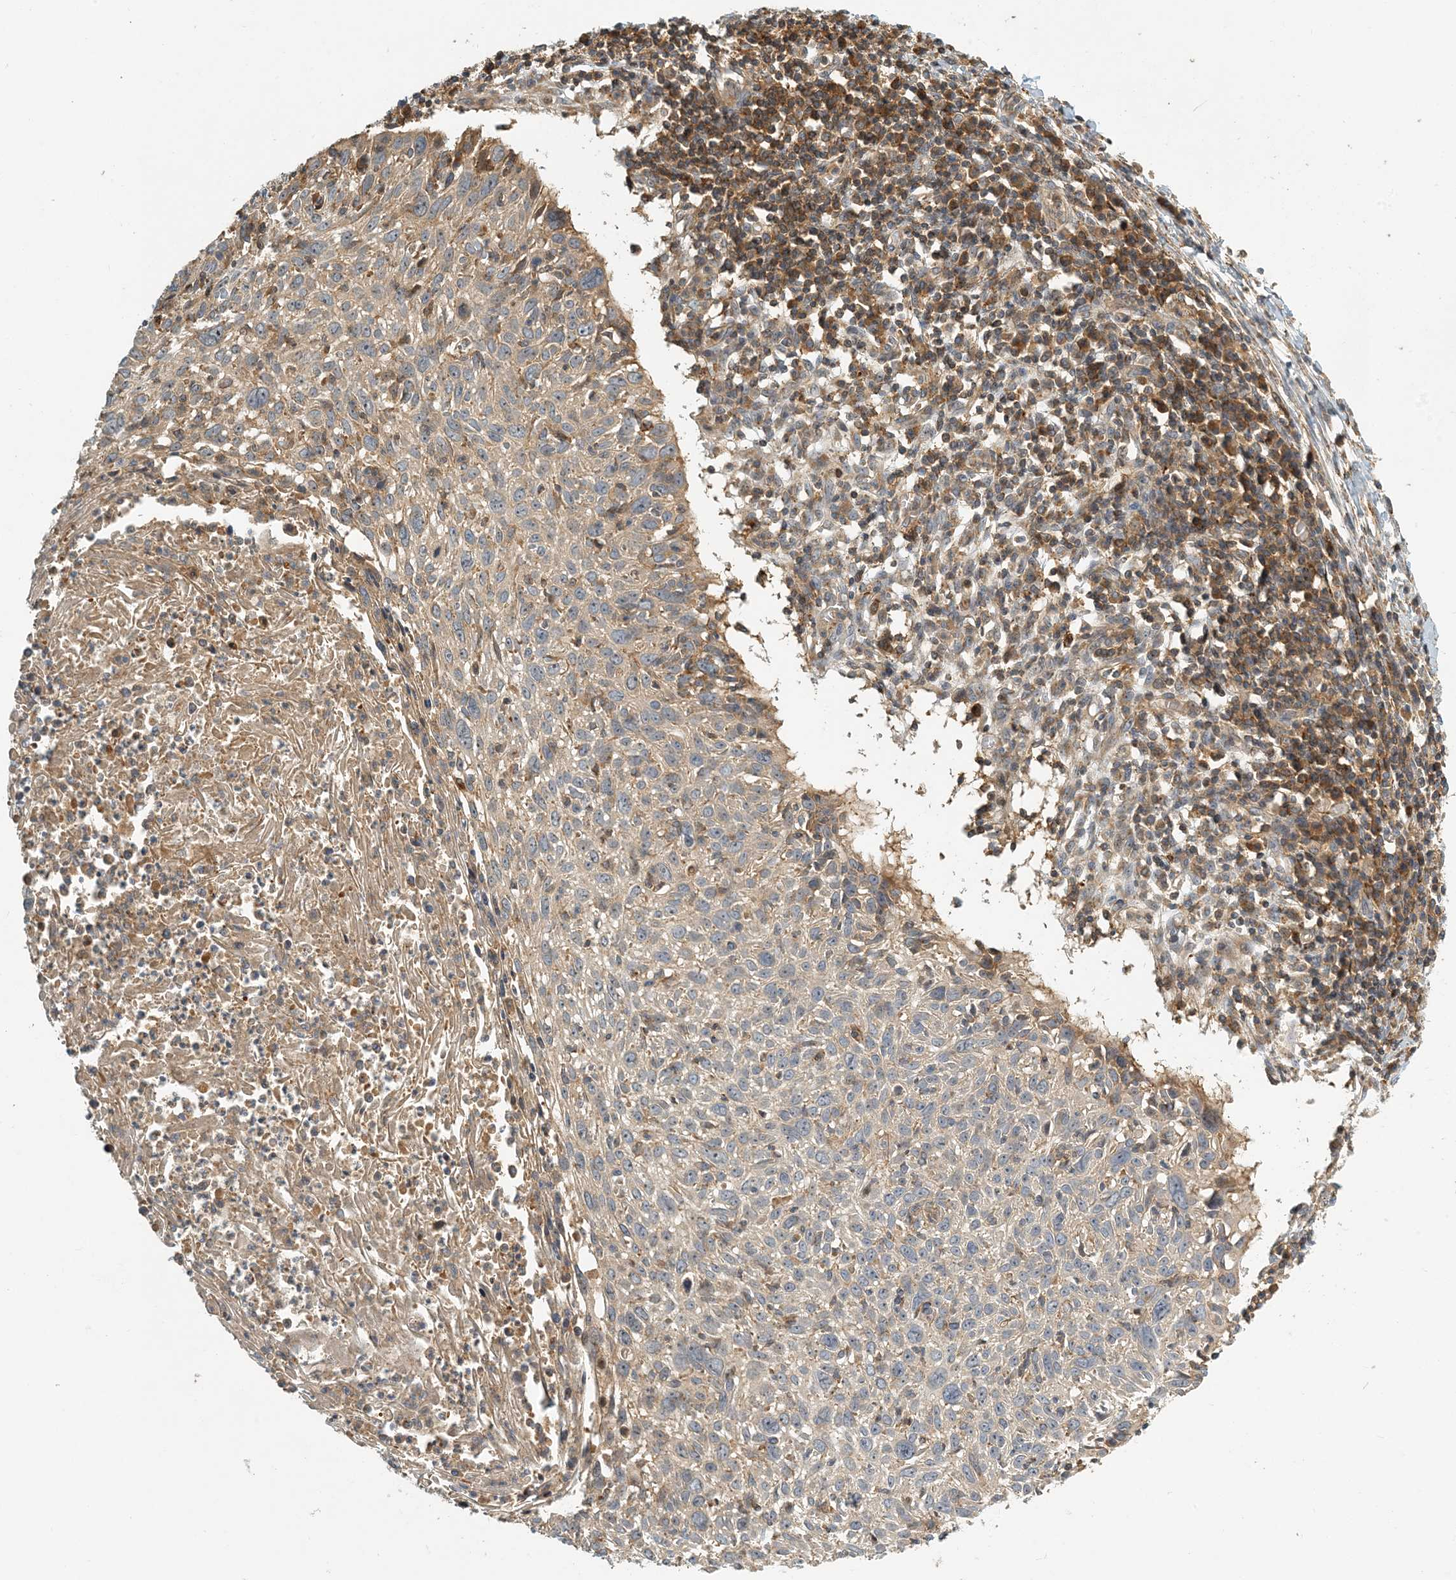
{"staining": {"intensity": "weak", "quantity": "<25%", "location": "cytoplasmic/membranous"}, "tissue": "cervical cancer", "cell_type": "Tumor cells", "image_type": "cancer", "snomed": [{"axis": "morphology", "description": "Squamous cell carcinoma, NOS"}, {"axis": "topography", "description": "Cervix"}], "caption": "Human squamous cell carcinoma (cervical) stained for a protein using immunohistochemistry shows no staining in tumor cells.", "gene": "COLEC11", "patient": {"sex": "female", "age": 51}}